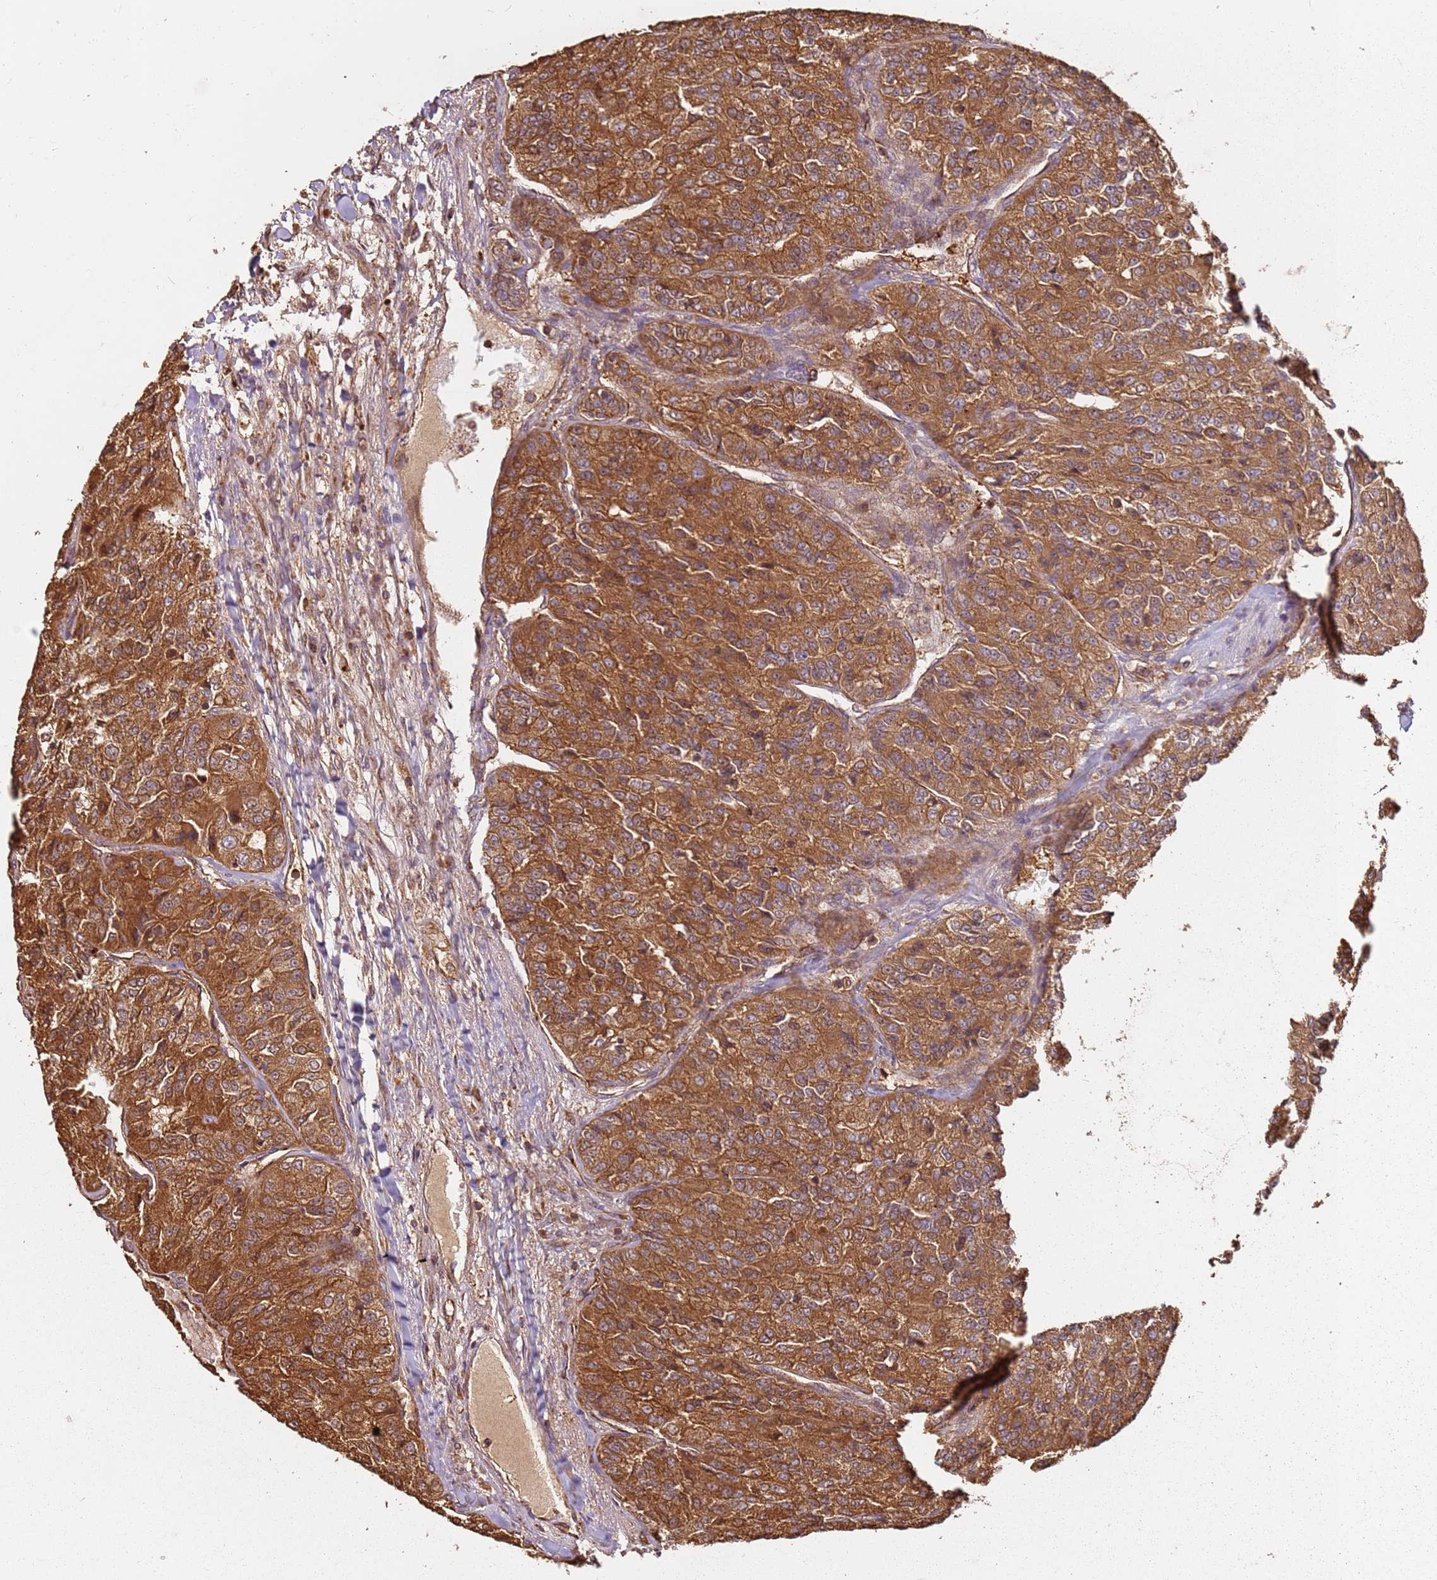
{"staining": {"intensity": "strong", "quantity": ">75%", "location": "cytoplasmic/membranous"}, "tissue": "renal cancer", "cell_type": "Tumor cells", "image_type": "cancer", "snomed": [{"axis": "morphology", "description": "Adenocarcinoma, NOS"}, {"axis": "topography", "description": "Kidney"}], "caption": "Strong cytoplasmic/membranous staining is present in approximately >75% of tumor cells in renal cancer (adenocarcinoma). (Brightfield microscopy of DAB IHC at high magnification).", "gene": "SCGB2B2", "patient": {"sex": "female", "age": 63}}